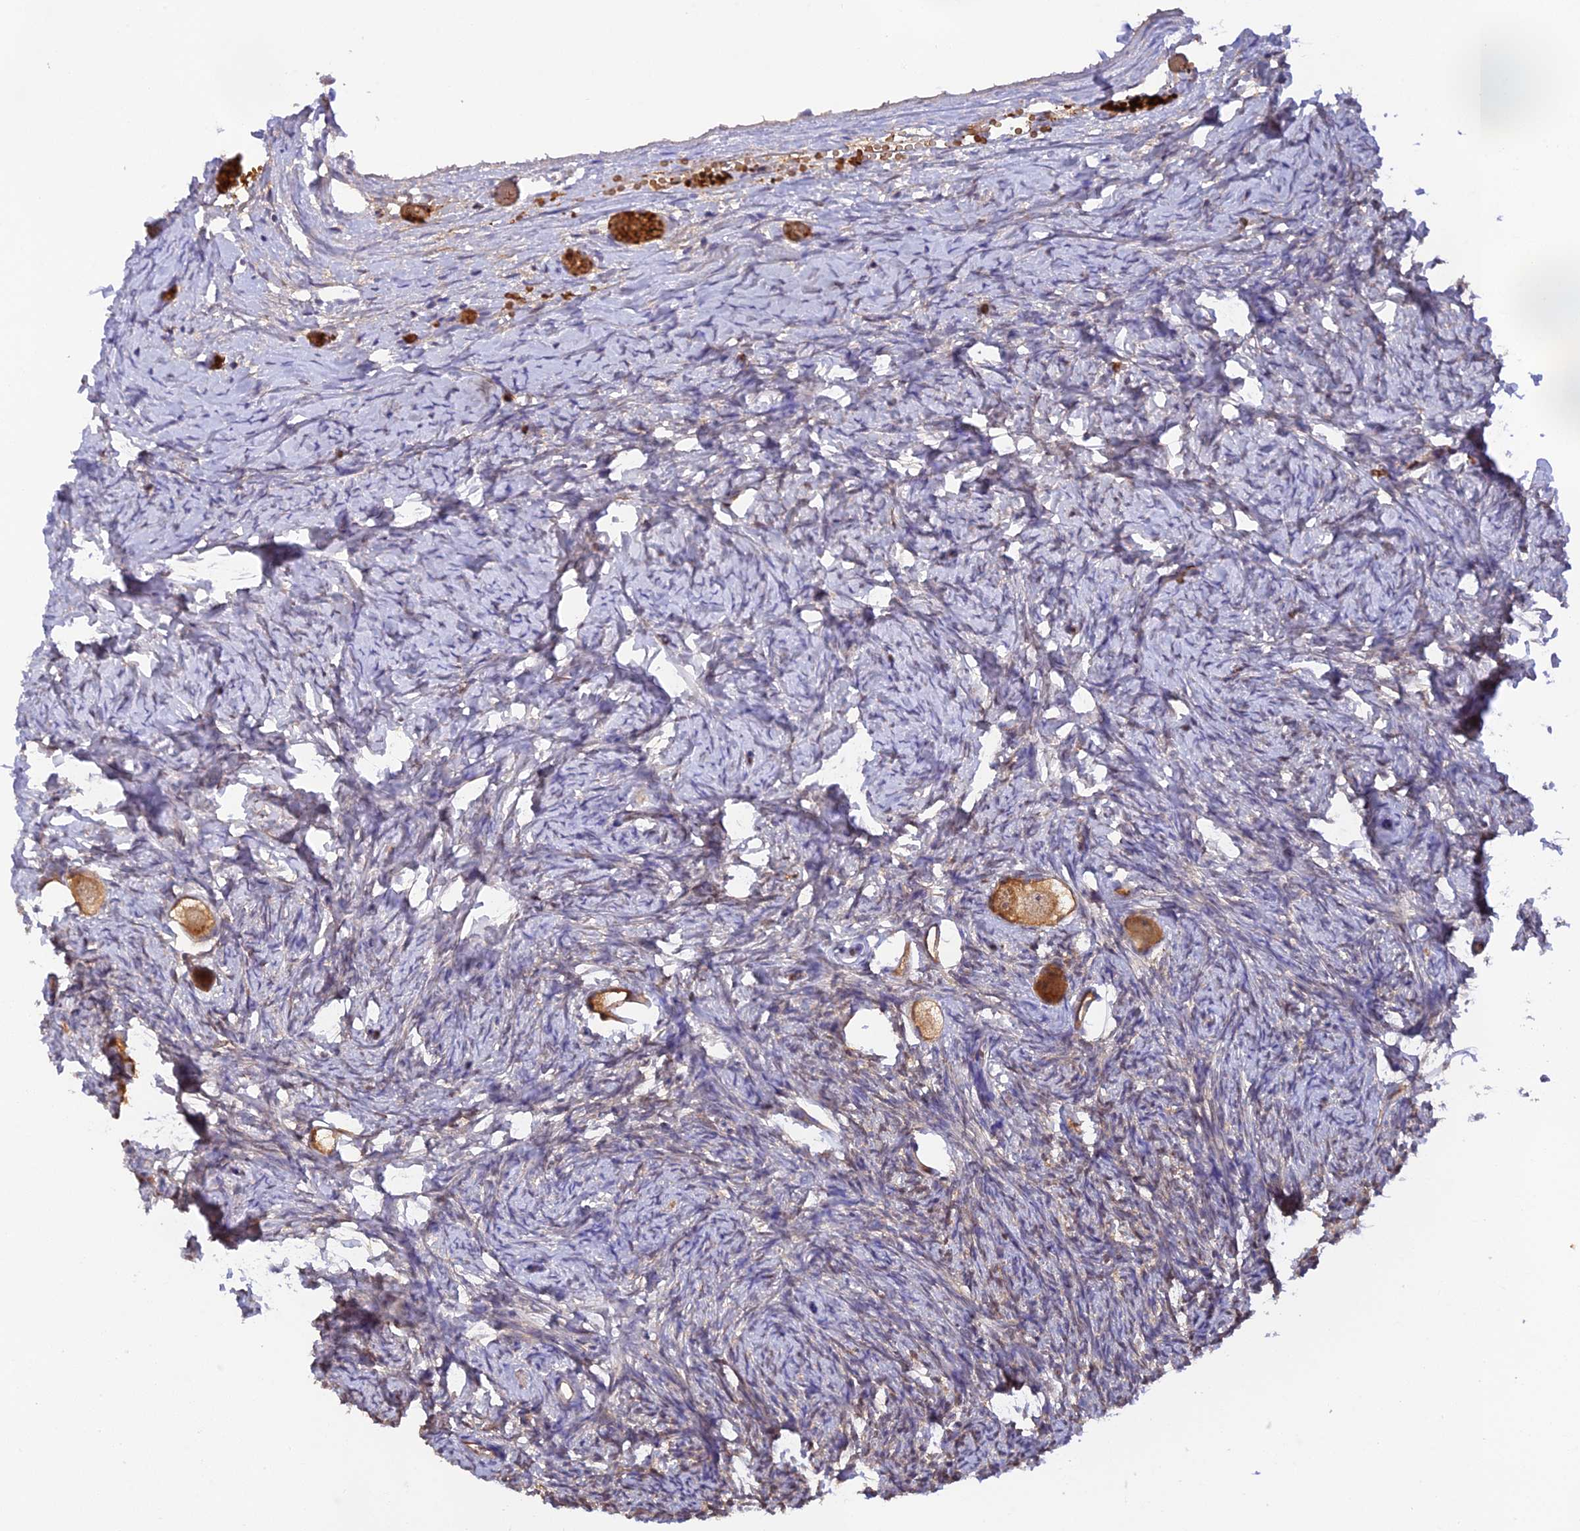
{"staining": {"intensity": "moderate", "quantity": ">75%", "location": "cytoplasmic/membranous"}, "tissue": "ovary", "cell_type": "Follicle cells", "image_type": "normal", "snomed": [{"axis": "morphology", "description": "Normal tissue, NOS"}, {"axis": "topography", "description": "Ovary"}], "caption": "IHC photomicrograph of benign ovary stained for a protein (brown), which displays medium levels of moderate cytoplasmic/membranous positivity in about >75% of follicle cells.", "gene": "HDHD2", "patient": {"sex": "female", "age": 27}}